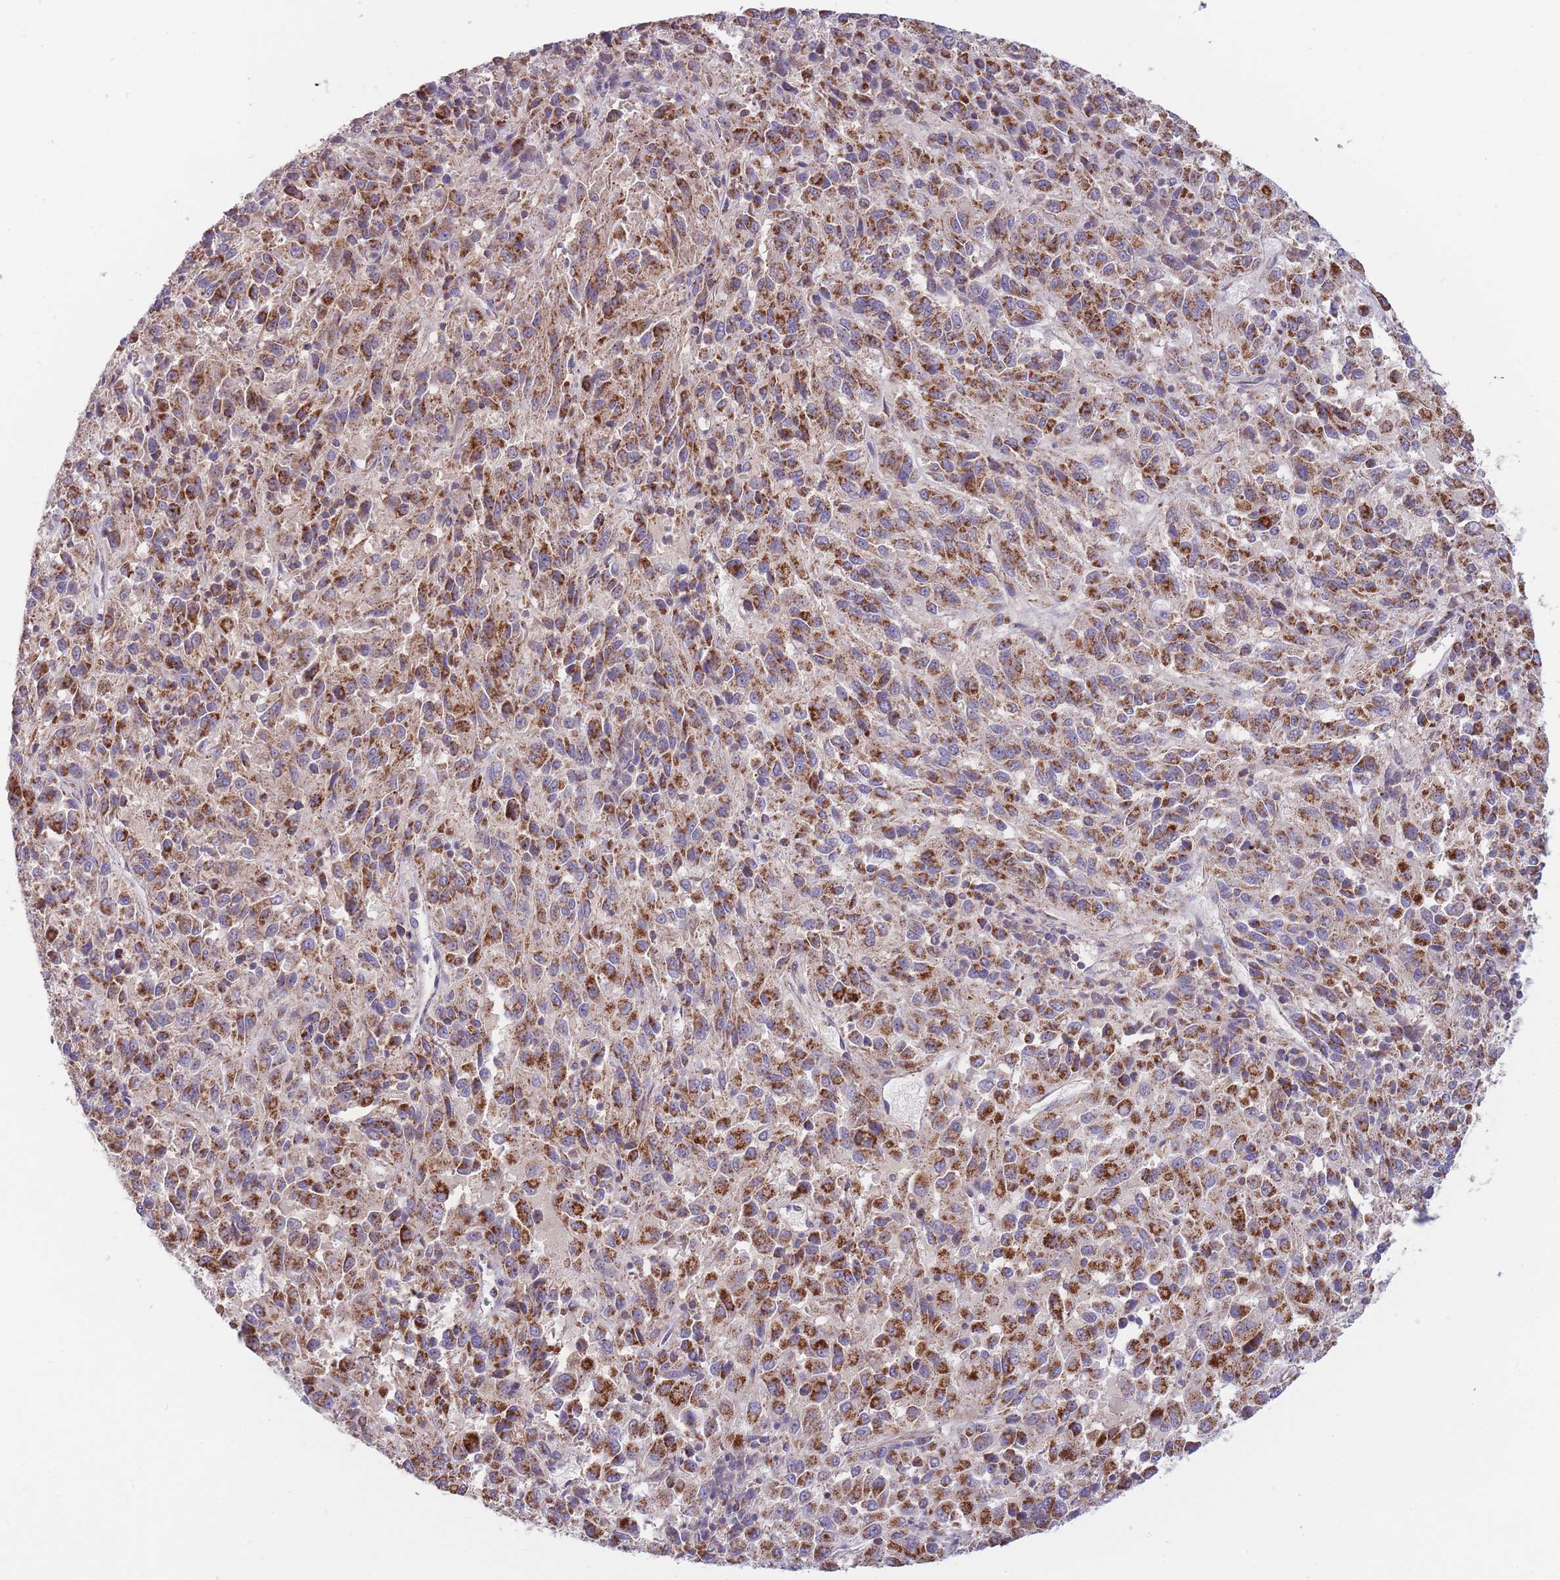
{"staining": {"intensity": "strong", "quantity": ">75%", "location": "cytoplasmic/membranous"}, "tissue": "melanoma", "cell_type": "Tumor cells", "image_type": "cancer", "snomed": [{"axis": "morphology", "description": "Malignant melanoma, Metastatic site"}, {"axis": "topography", "description": "Lung"}], "caption": "DAB (3,3'-diaminobenzidine) immunohistochemical staining of malignant melanoma (metastatic site) shows strong cytoplasmic/membranous protein staining in about >75% of tumor cells.", "gene": "SLC25A42", "patient": {"sex": "male", "age": 64}}